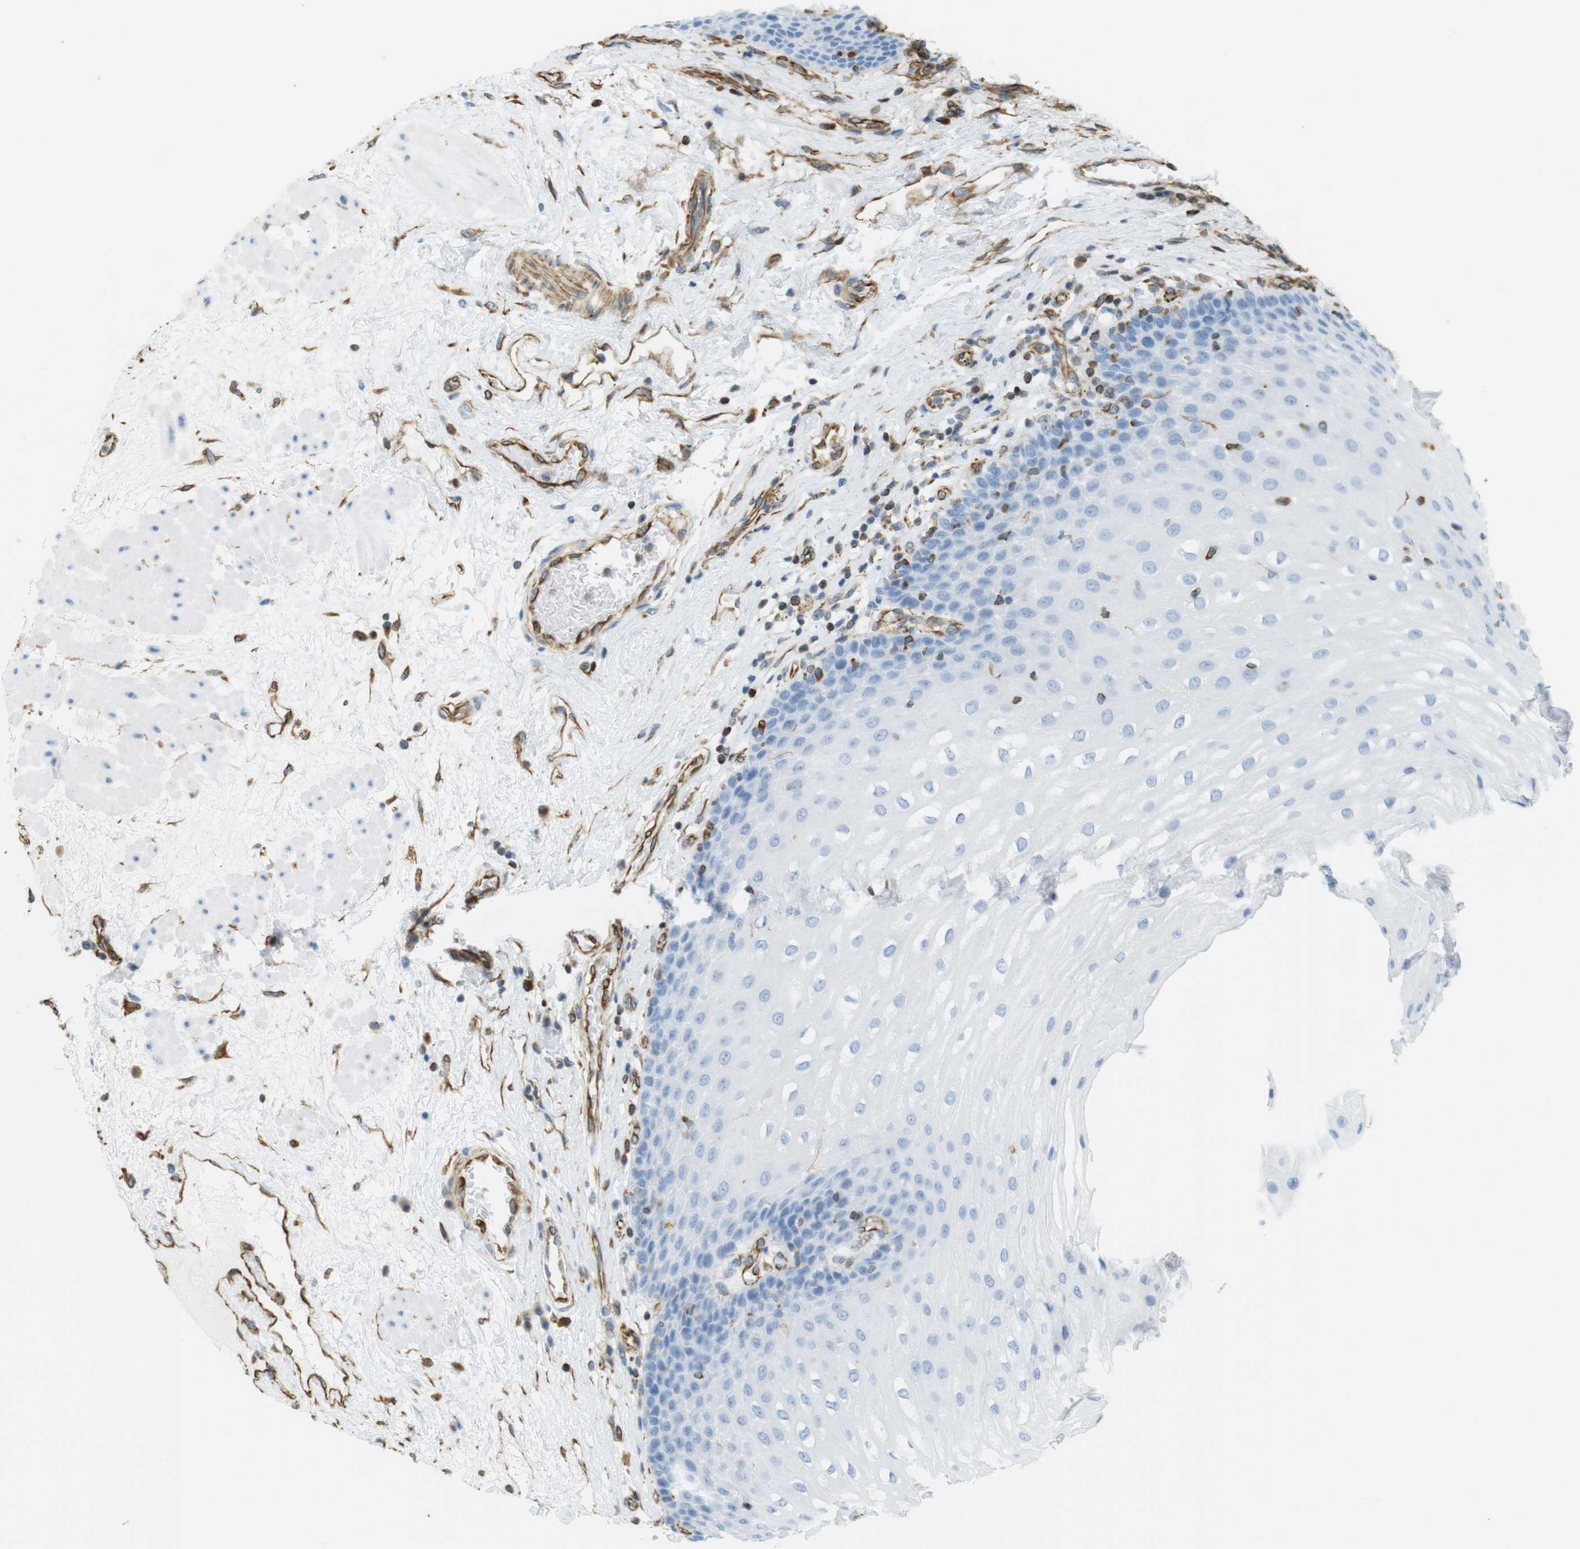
{"staining": {"intensity": "negative", "quantity": "none", "location": "none"}, "tissue": "esophagus", "cell_type": "Squamous epithelial cells", "image_type": "normal", "snomed": [{"axis": "morphology", "description": "Normal tissue, NOS"}, {"axis": "topography", "description": "Esophagus"}], "caption": "High magnification brightfield microscopy of normal esophagus stained with DAB (brown) and counterstained with hematoxylin (blue): squamous epithelial cells show no significant staining.", "gene": "MS4A10", "patient": {"sex": "male", "age": 48}}